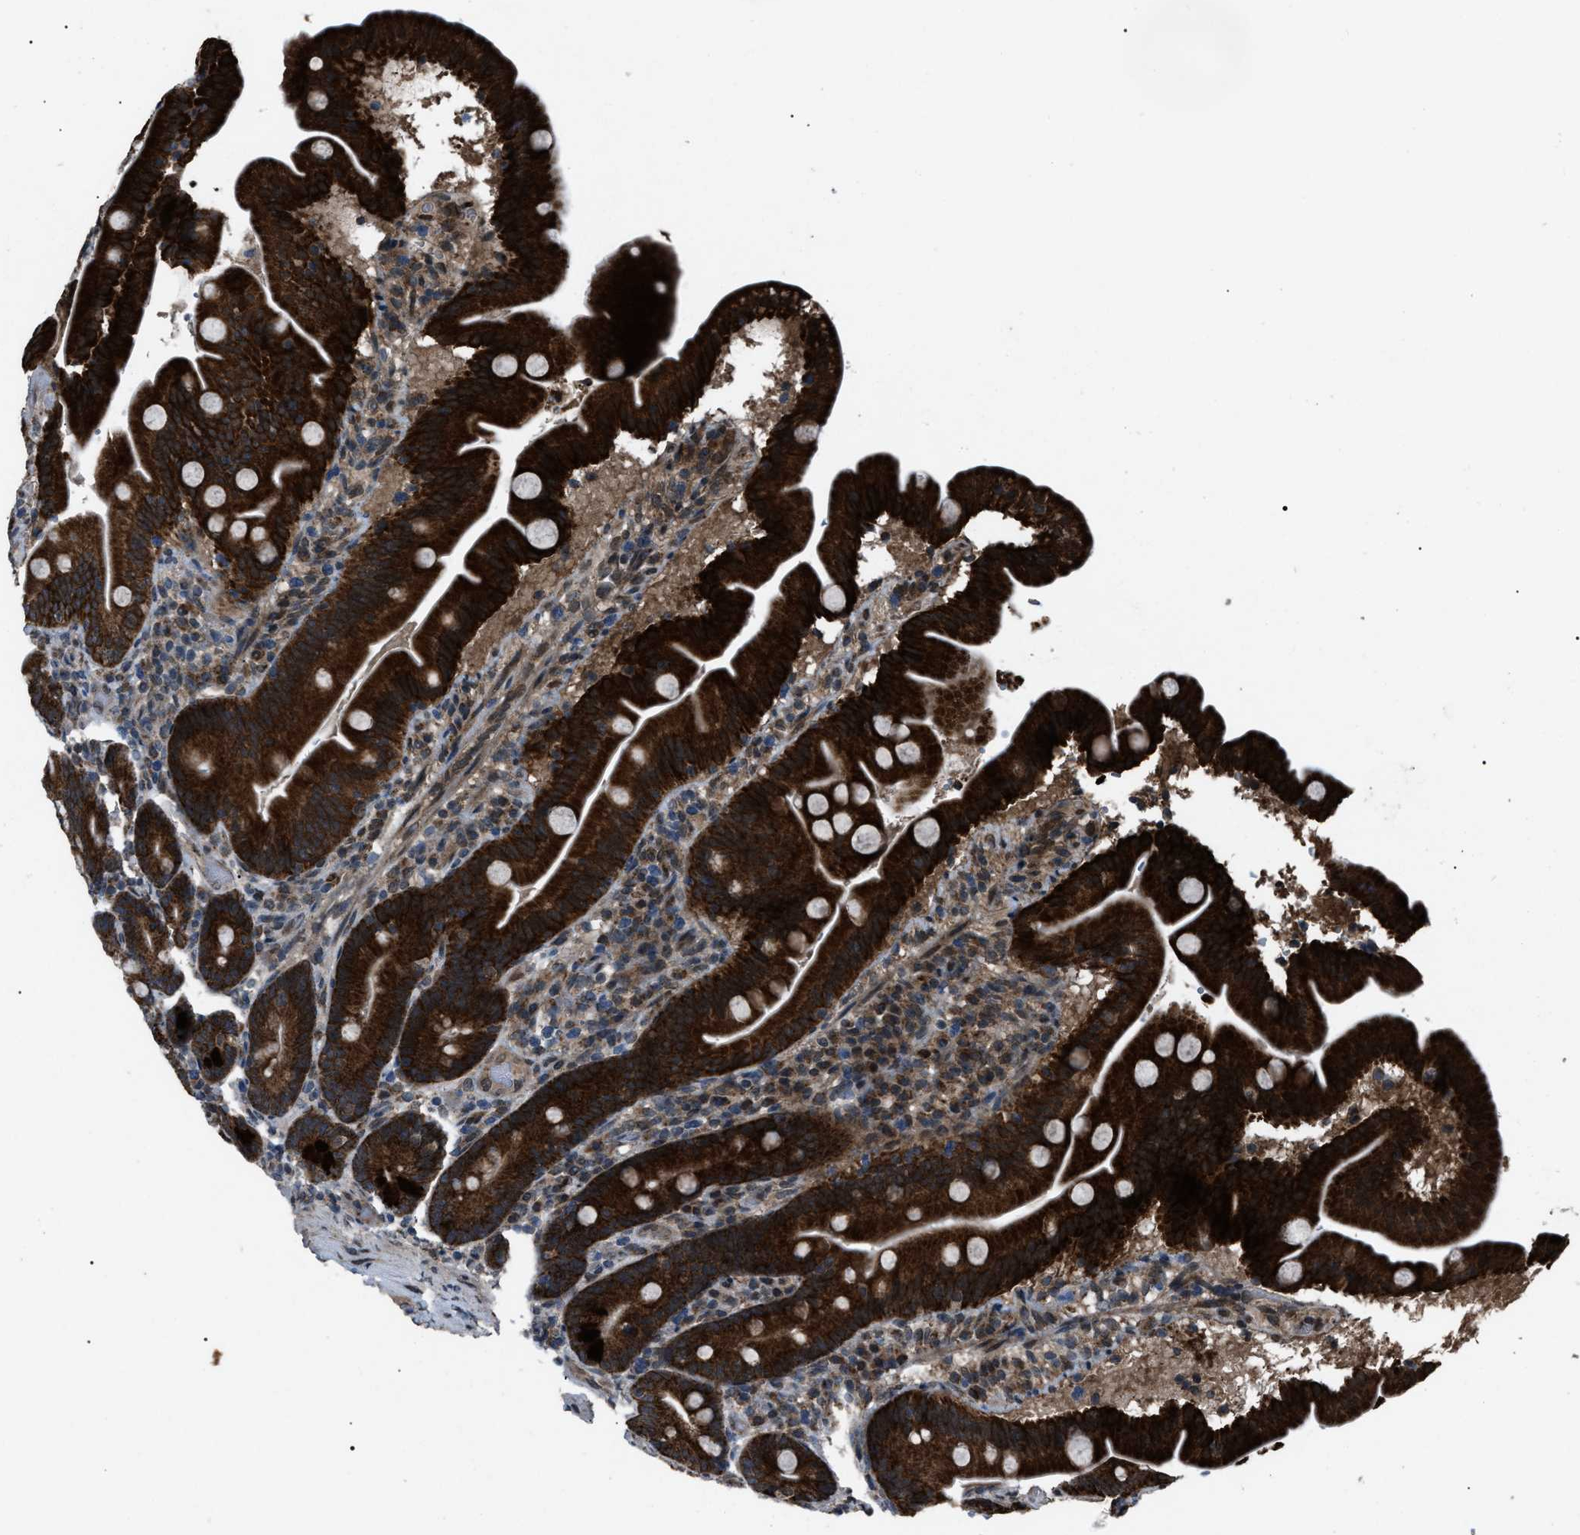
{"staining": {"intensity": "strong", "quantity": ">75%", "location": "cytoplasmic/membranous"}, "tissue": "duodenum", "cell_type": "Glandular cells", "image_type": "normal", "snomed": [{"axis": "morphology", "description": "Normal tissue, NOS"}, {"axis": "topography", "description": "Duodenum"}], "caption": "Protein expression analysis of benign duodenum displays strong cytoplasmic/membranous staining in about >75% of glandular cells. (IHC, brightfield microscopy, high magnification).", "gene": "ZFAND2A", "patient": {"sex": "male", "age": 54}}